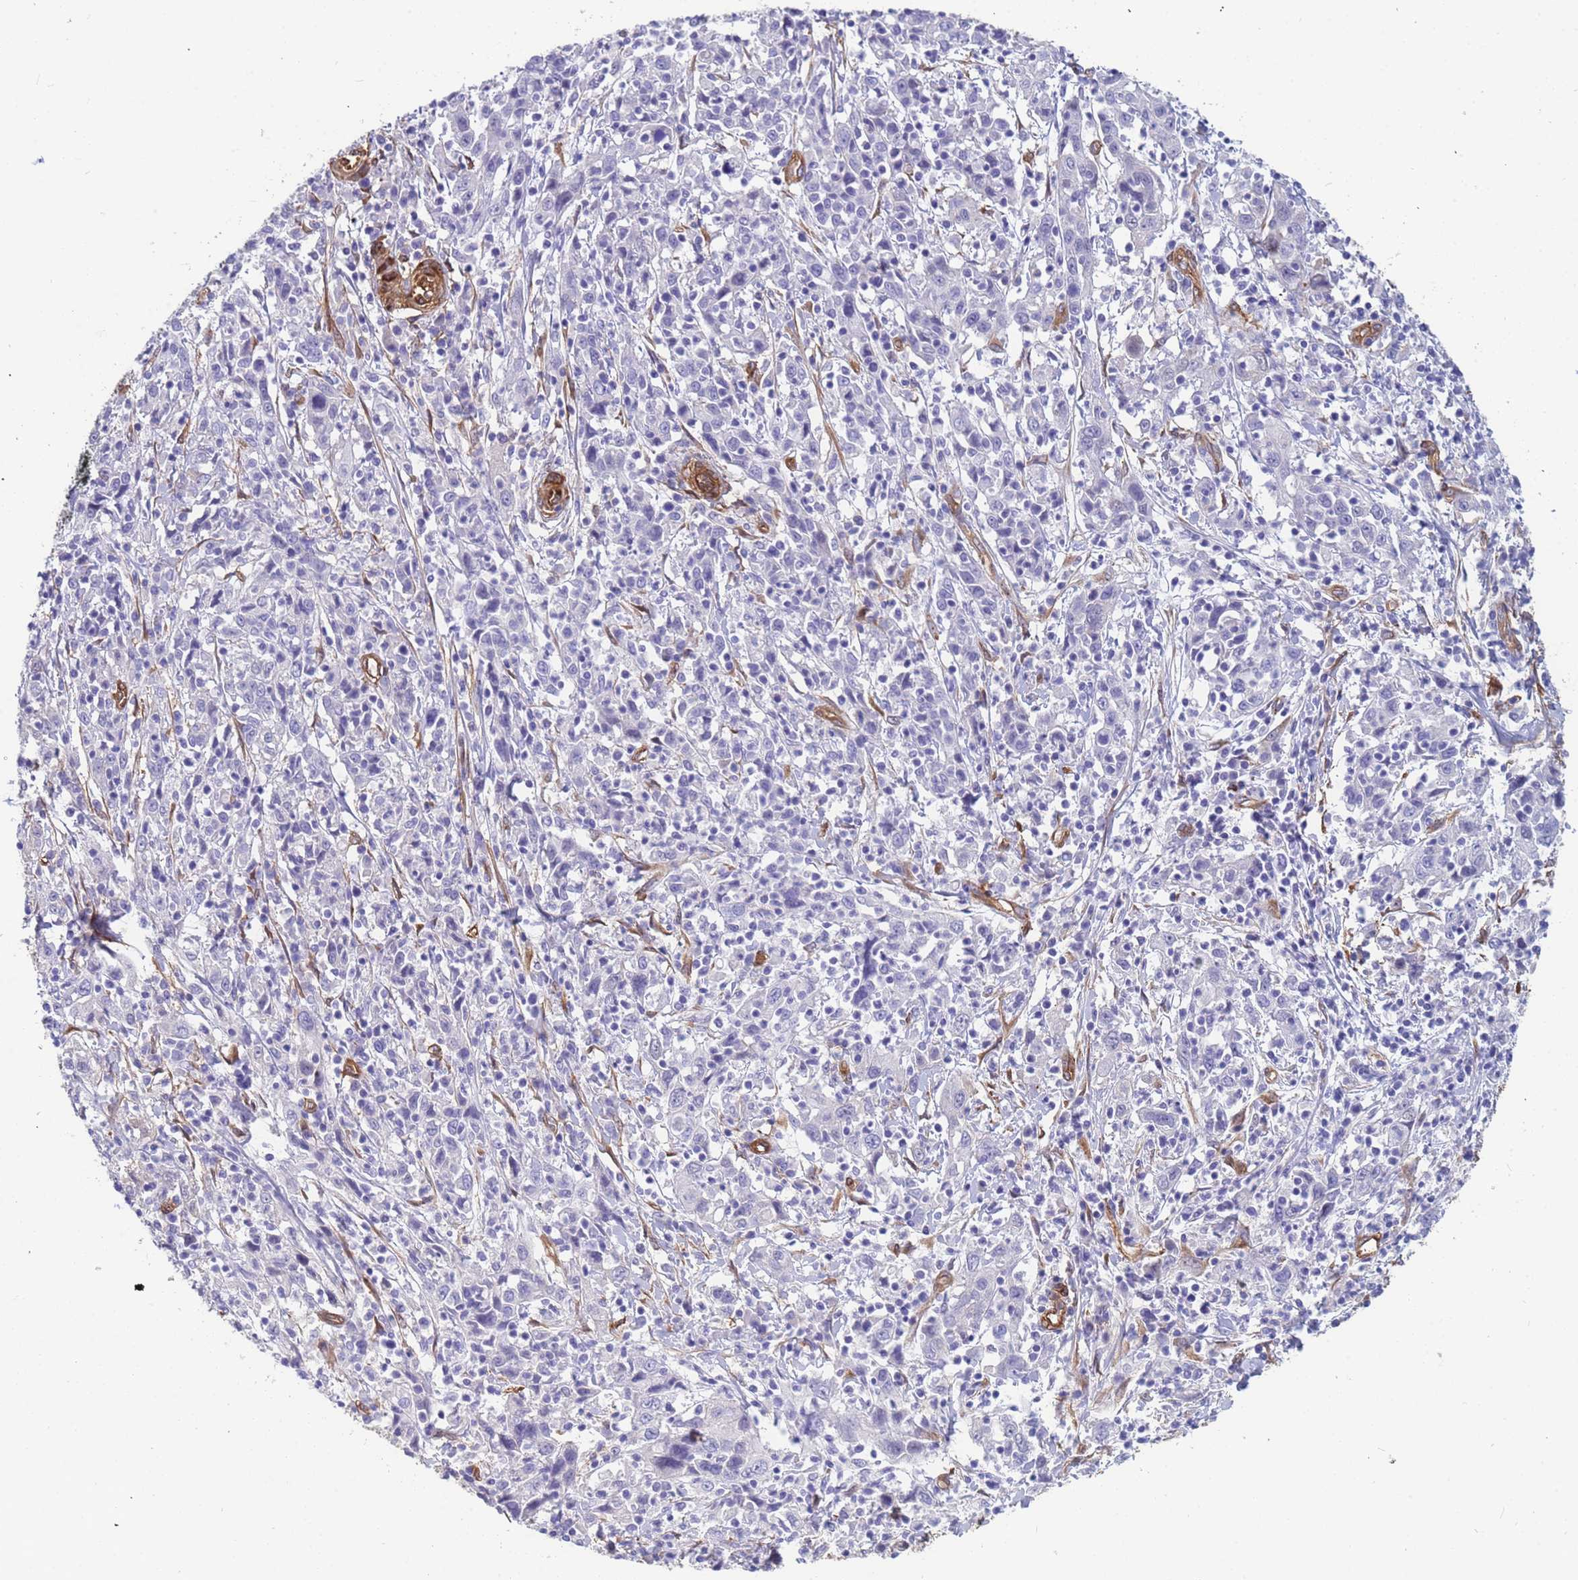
{"staining": {"intensity": "negative", "quantity": "none", "location": "none"}, "tissue": "cervical cancer", "cell_type": "Tumor cells", "image_type": "cancer", "snomed": [{"axis": "morphology", "description": "Squamous cell carcinoma, NOS"}, {"axis": "topography", "description": "Cervix"}], "caption": "Cervical cancer stained for a protein using IHC shows no staining tumor cells.", "gene": "EHD2", "patient": {"sex": "female", "age": 46}}